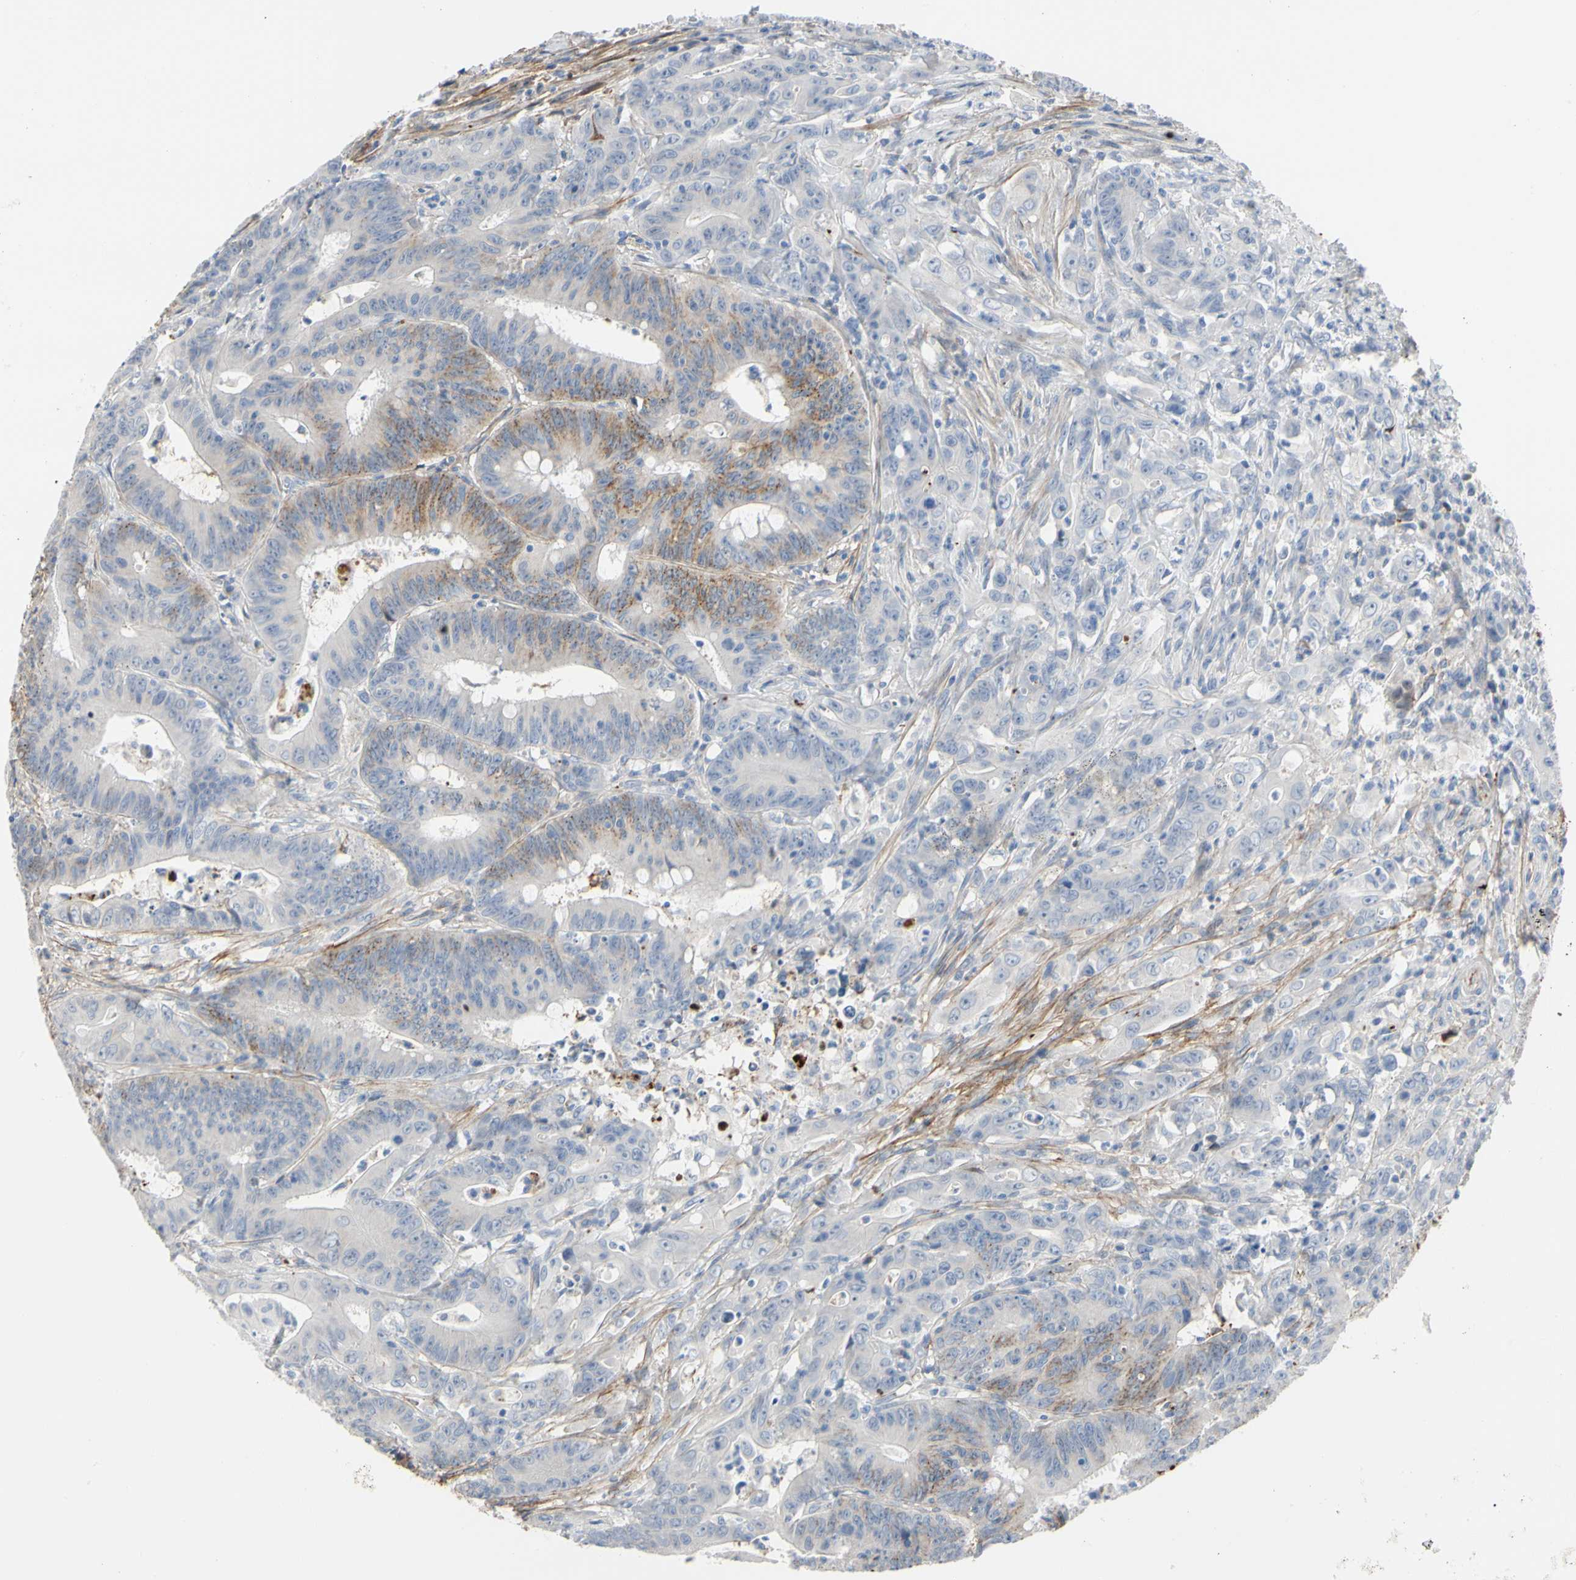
{"staining": {"intensity": "negative", "quantity": "none", "location": "none"}, "tissue": "colorectal cancer", "cell_type": "Tumor cells", "image_type": "cancer", "snomed": [{"axis": "morphology", "description": "Adenocarcinoma, NOS"}, {"axis": "topography", "description": "Colon"}], "caption": "High power microscopy image of an immunohistochemistry image of colorectal adenocarcinoma, revealing no significant expression in tumor cells.", "gene": "FGB", "patient": {"sex": "male", "age": 45}}